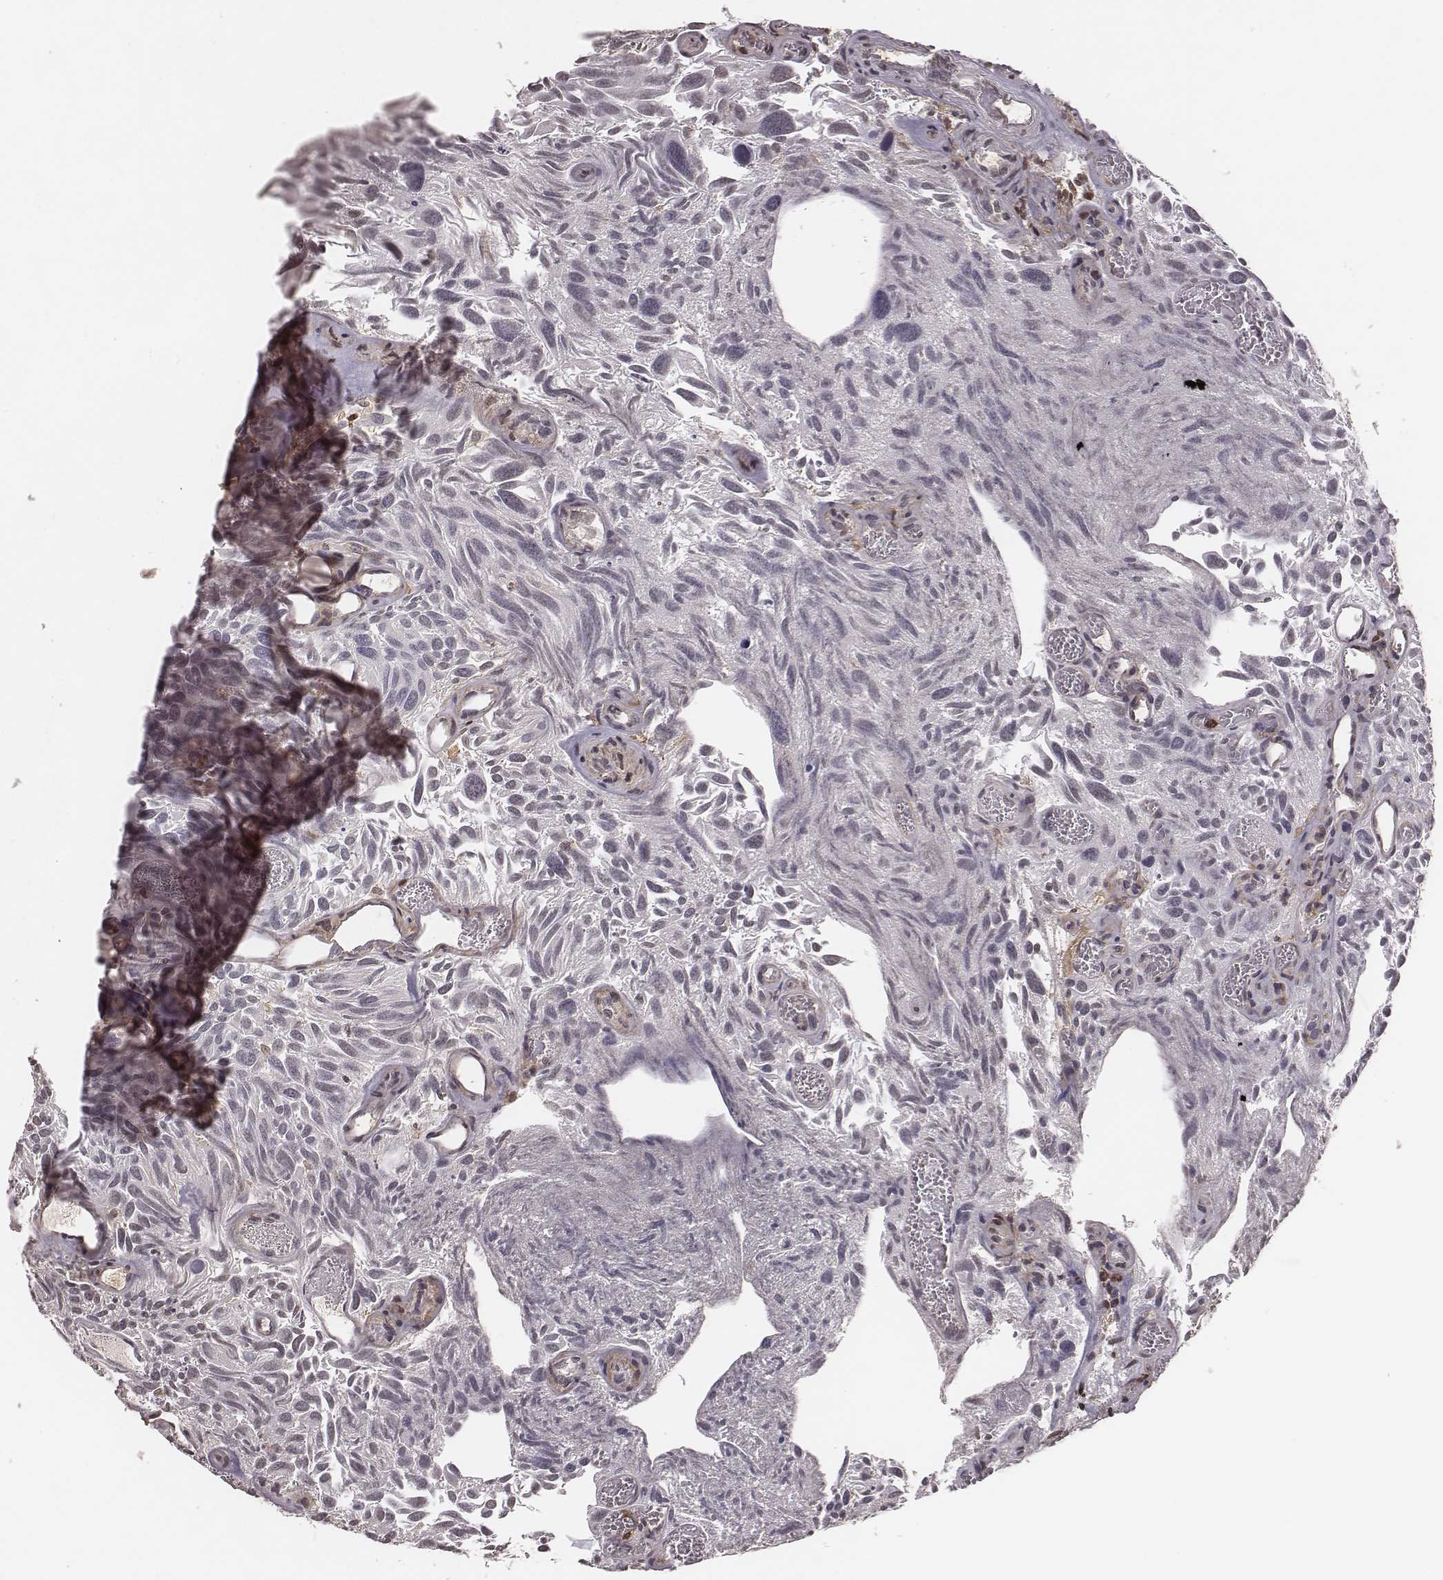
{"staining": {"intensity": "negative", "quantity": "none", "location": "none"}, "tissue": "urothelial cancer", "cell_type": "Tumor cells", "image_type": "cancer", "snomed": [{"axis": "morphology", "description": "Urothelial carcinoma, Low grade"}, {"axis": "topography", "description": "Urinary bladder"}], "caption": "This is a micrograph of immunohistochemistry staining of urothelial carcinoma (low-grade), which shows no staining in tumor cells.", "gene": "PILRA", "patient": {"sex": "female", "age": 69}}